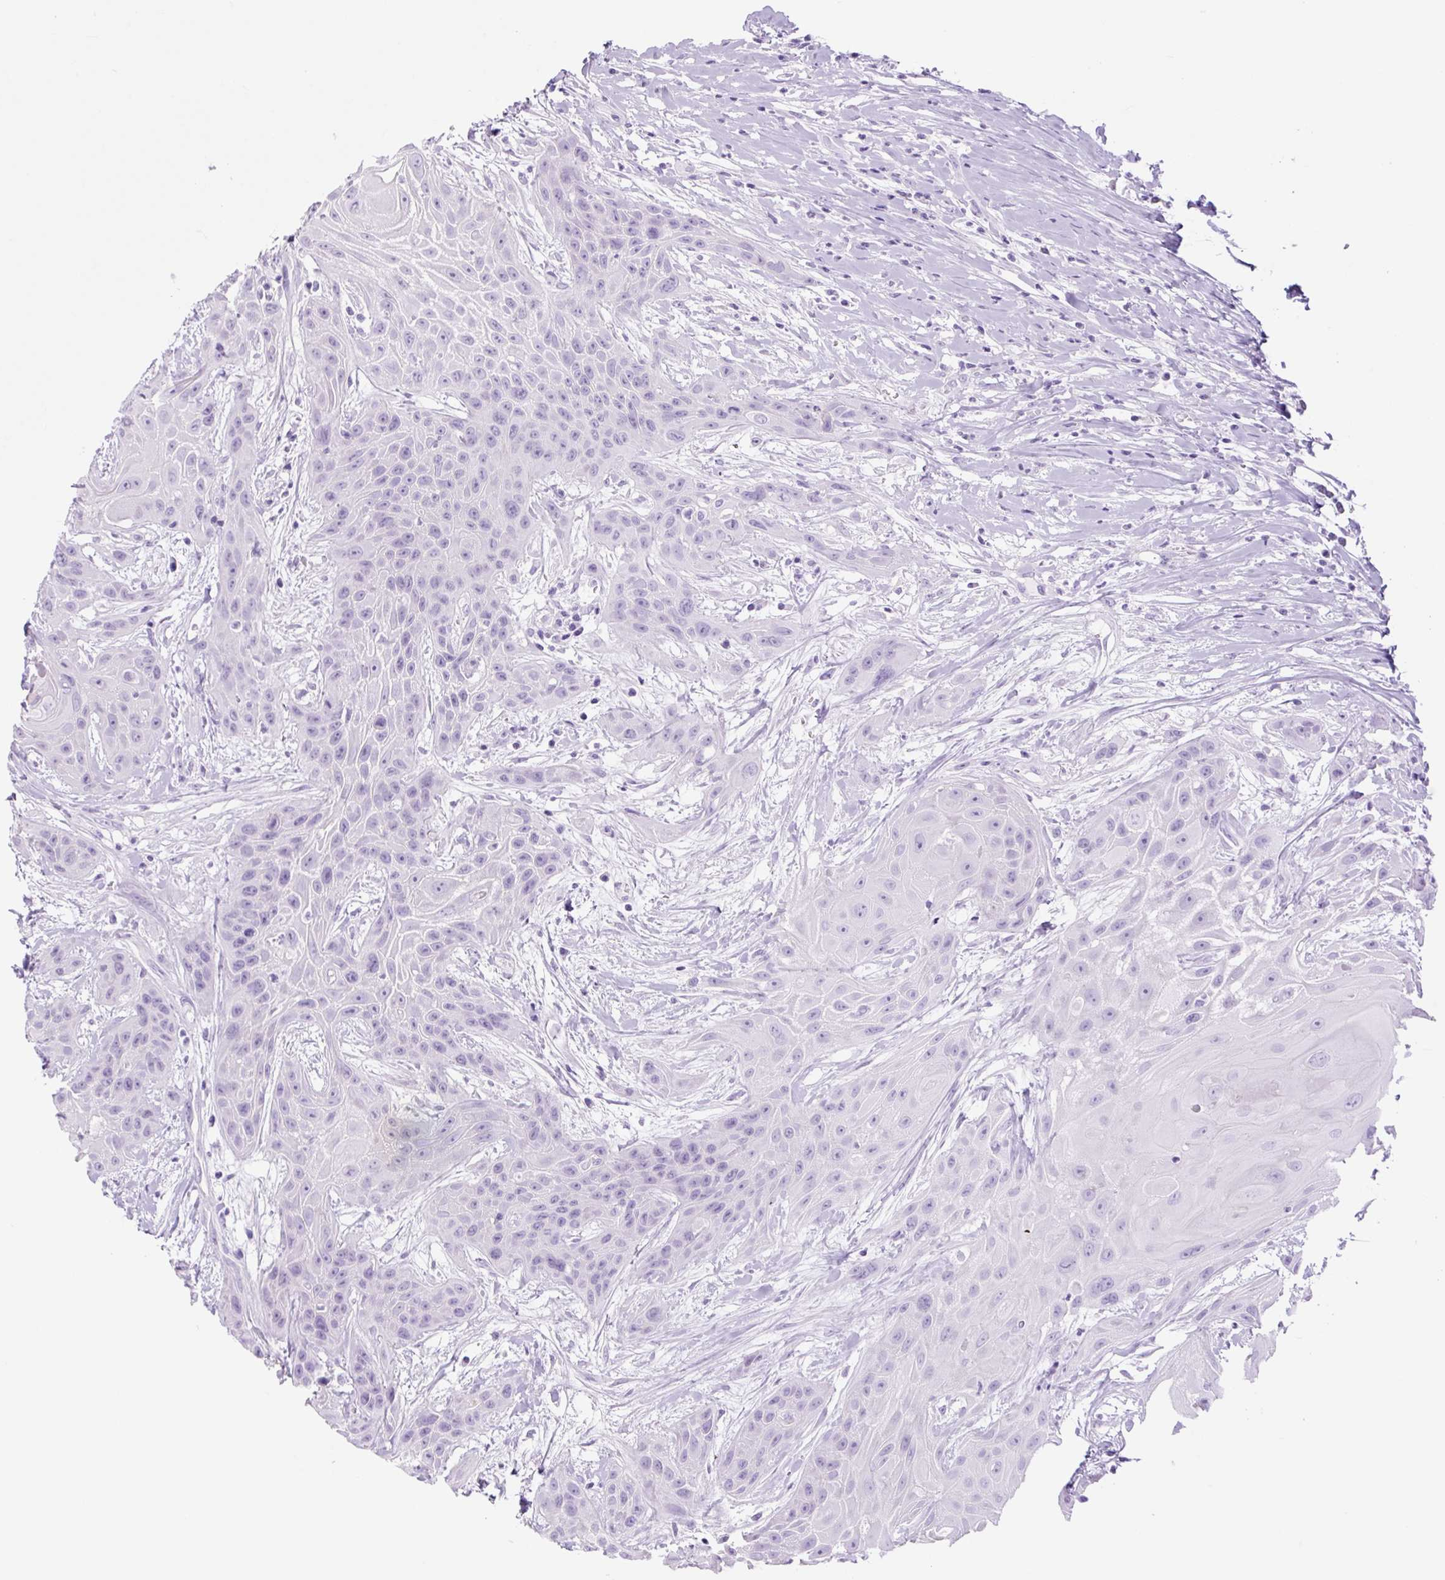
{"staining": {"intensity": "negative", "quantity": "none", "location": "none"}, "tissue": "head and neck cancer", "cell_type": "Tumor cells", "image_type": "cancer", "snomed": [{"axis": "morphology", "description": "Squamous cell carcinoma, NOS"}, {"axis": "topography", "description": "Head-Neck"}], "caption": "Tumor cells are negative for brown protein staining in squamous cell carcinoma (head and neck).", "gene": "TFF2", "patient": {"sex": "female", "age": 73}}